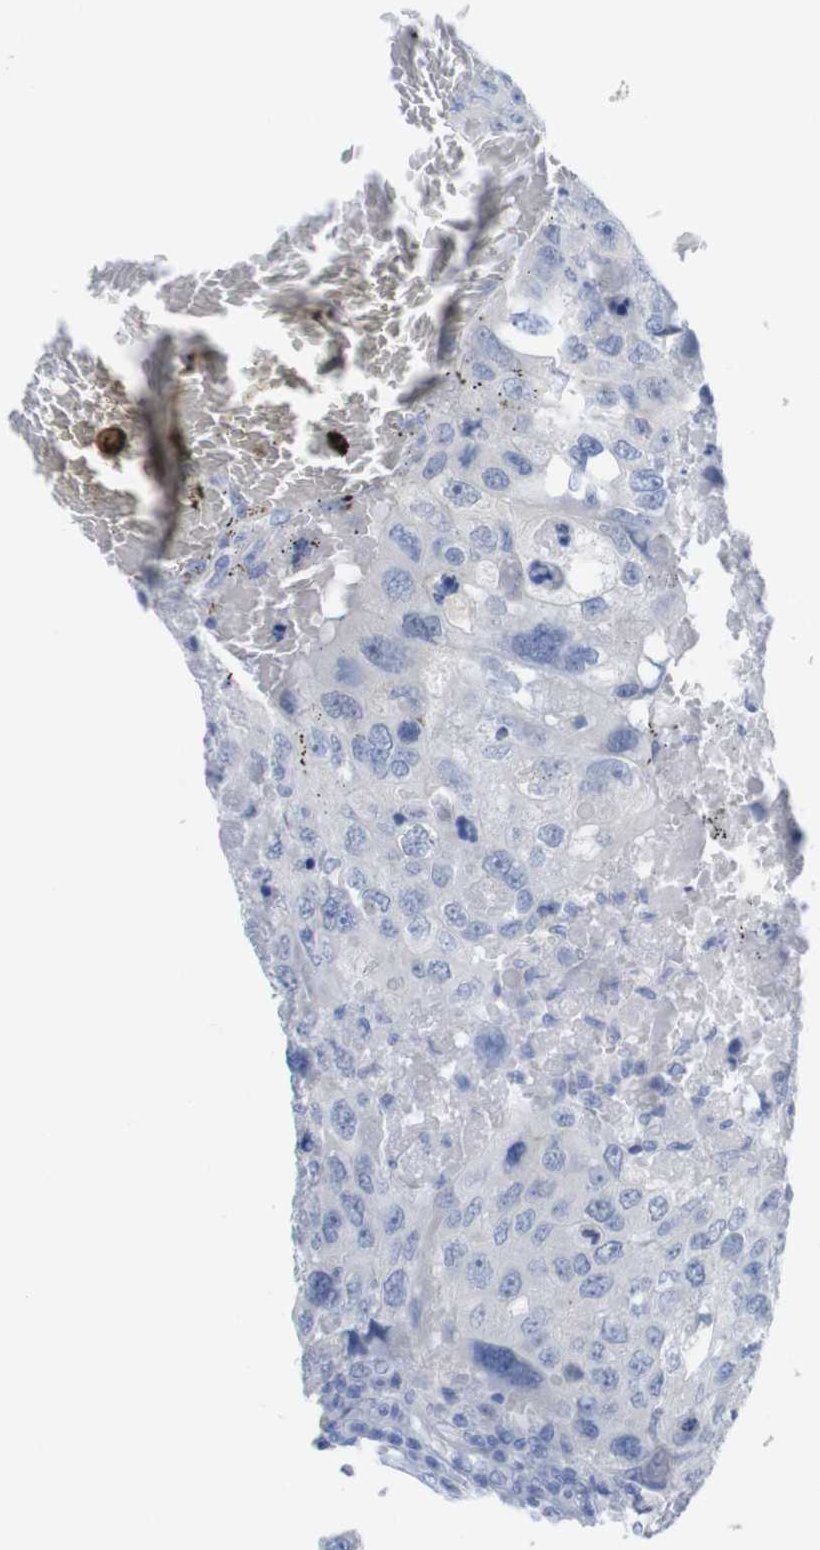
{"staining": {"intensity": "negative", "quantity": "none", "location": "none"}, "tissue": "urothelial cancer", "cell_type": "Tumor cells", "image_type": "cancer", "snomed": [{"axis": "morphology", "description": "Urothelial carcinoma, High grade"}, {"axis": "topography", "description": "Lymph node"}, {"axis": "topography", "description": "Urinary bladder"}], "caption": "DAB immunohistochemical staining of human urothelial cancer displays no significant expression in tumor cells.", "gene": "PNMA1", "patient": {"sex": "male", "age": 51}}